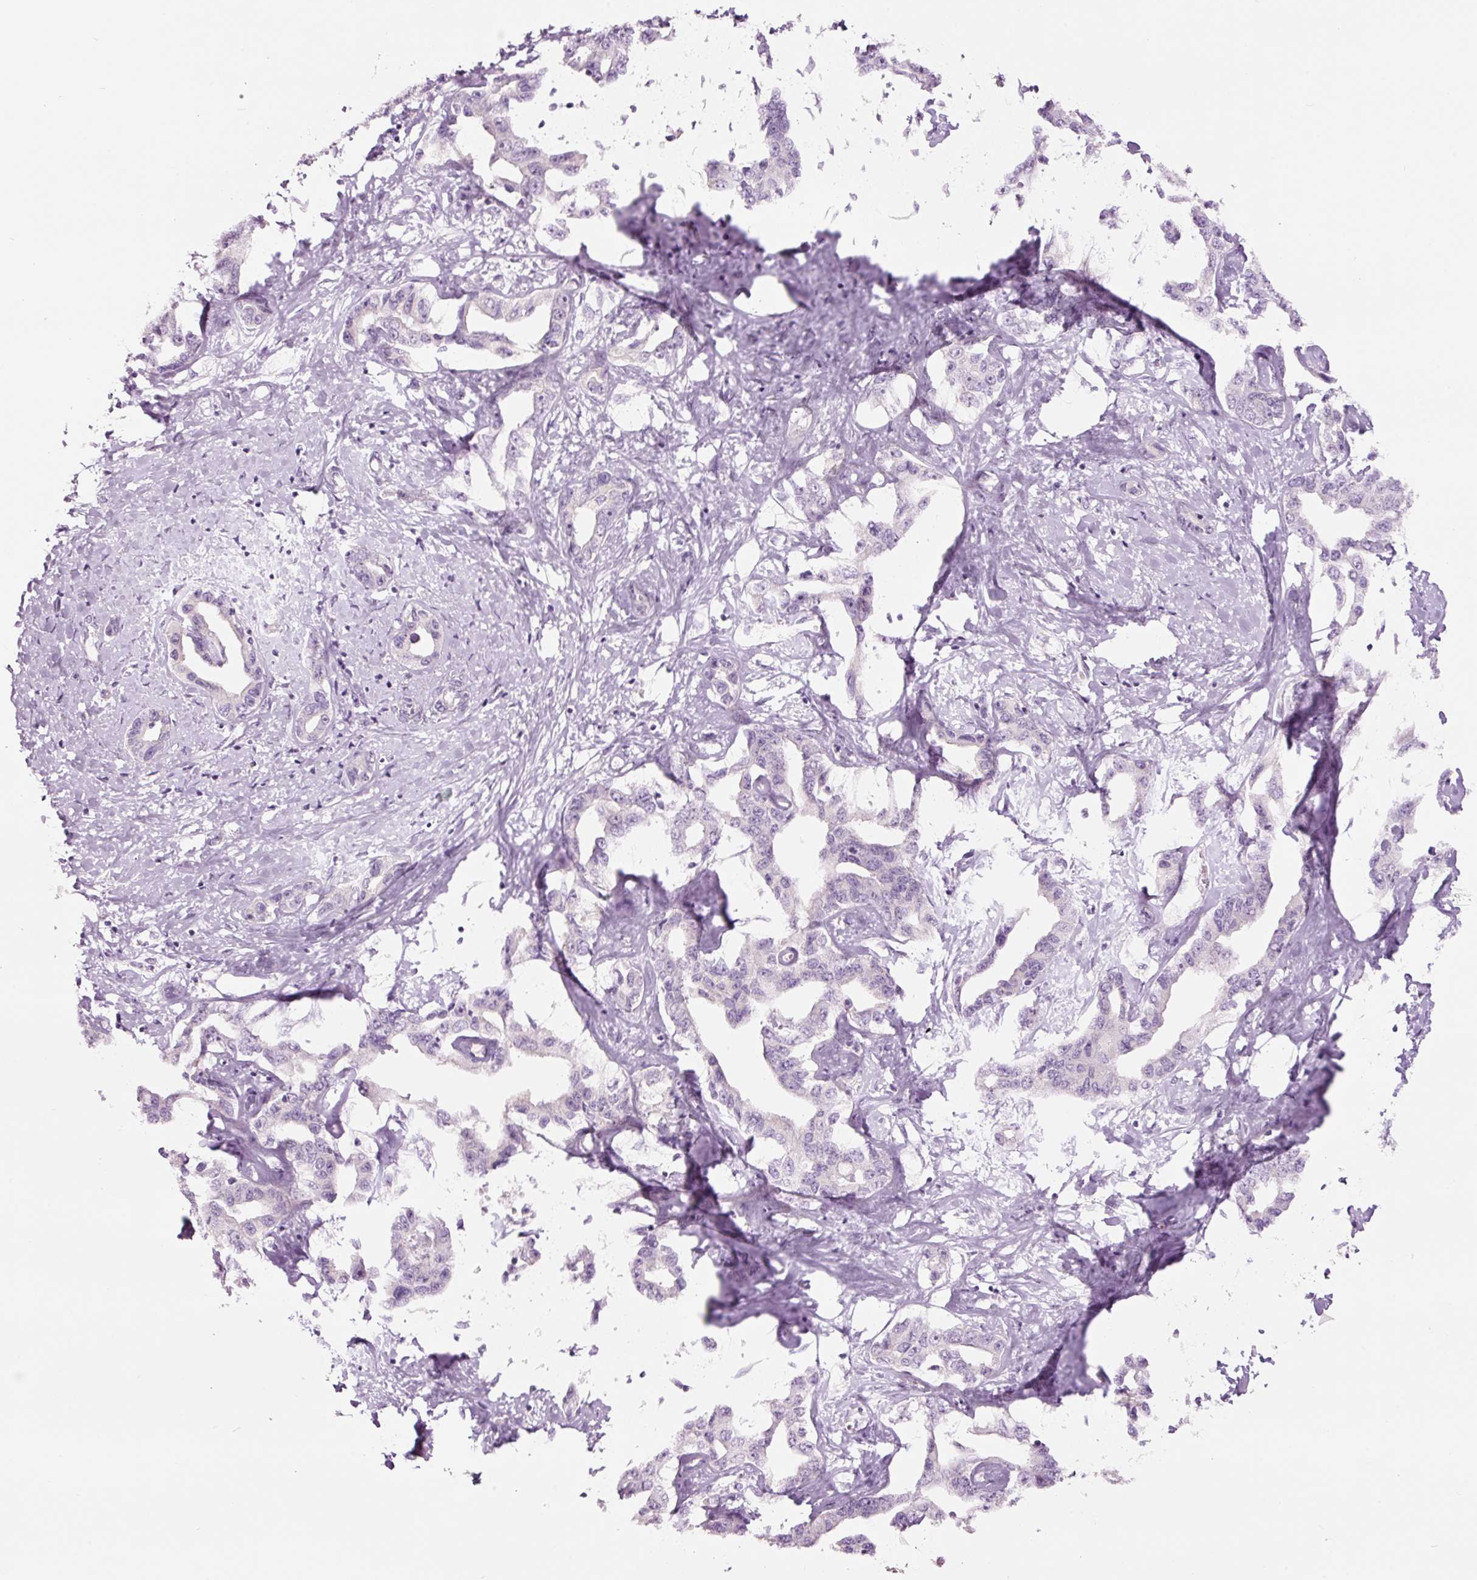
{"staining": {"intensity": "negative", "quantity": "none", "location": "none"}, "tissue": "liver cancer", "cell_type": "Tumor cells", "image_type": "cancer", "snomed": [{"axis": "morphology", "description": "Cholangiocarcinoma"}, {"axis": "topography", "description": "Liver"}], "caption": "Immunohistochemical staining of cholangiocarcinoma (liver) displays no significant positivity in tumor cells.", "gene": "GCG", "patient": {"sex": "male", "age": 59}}